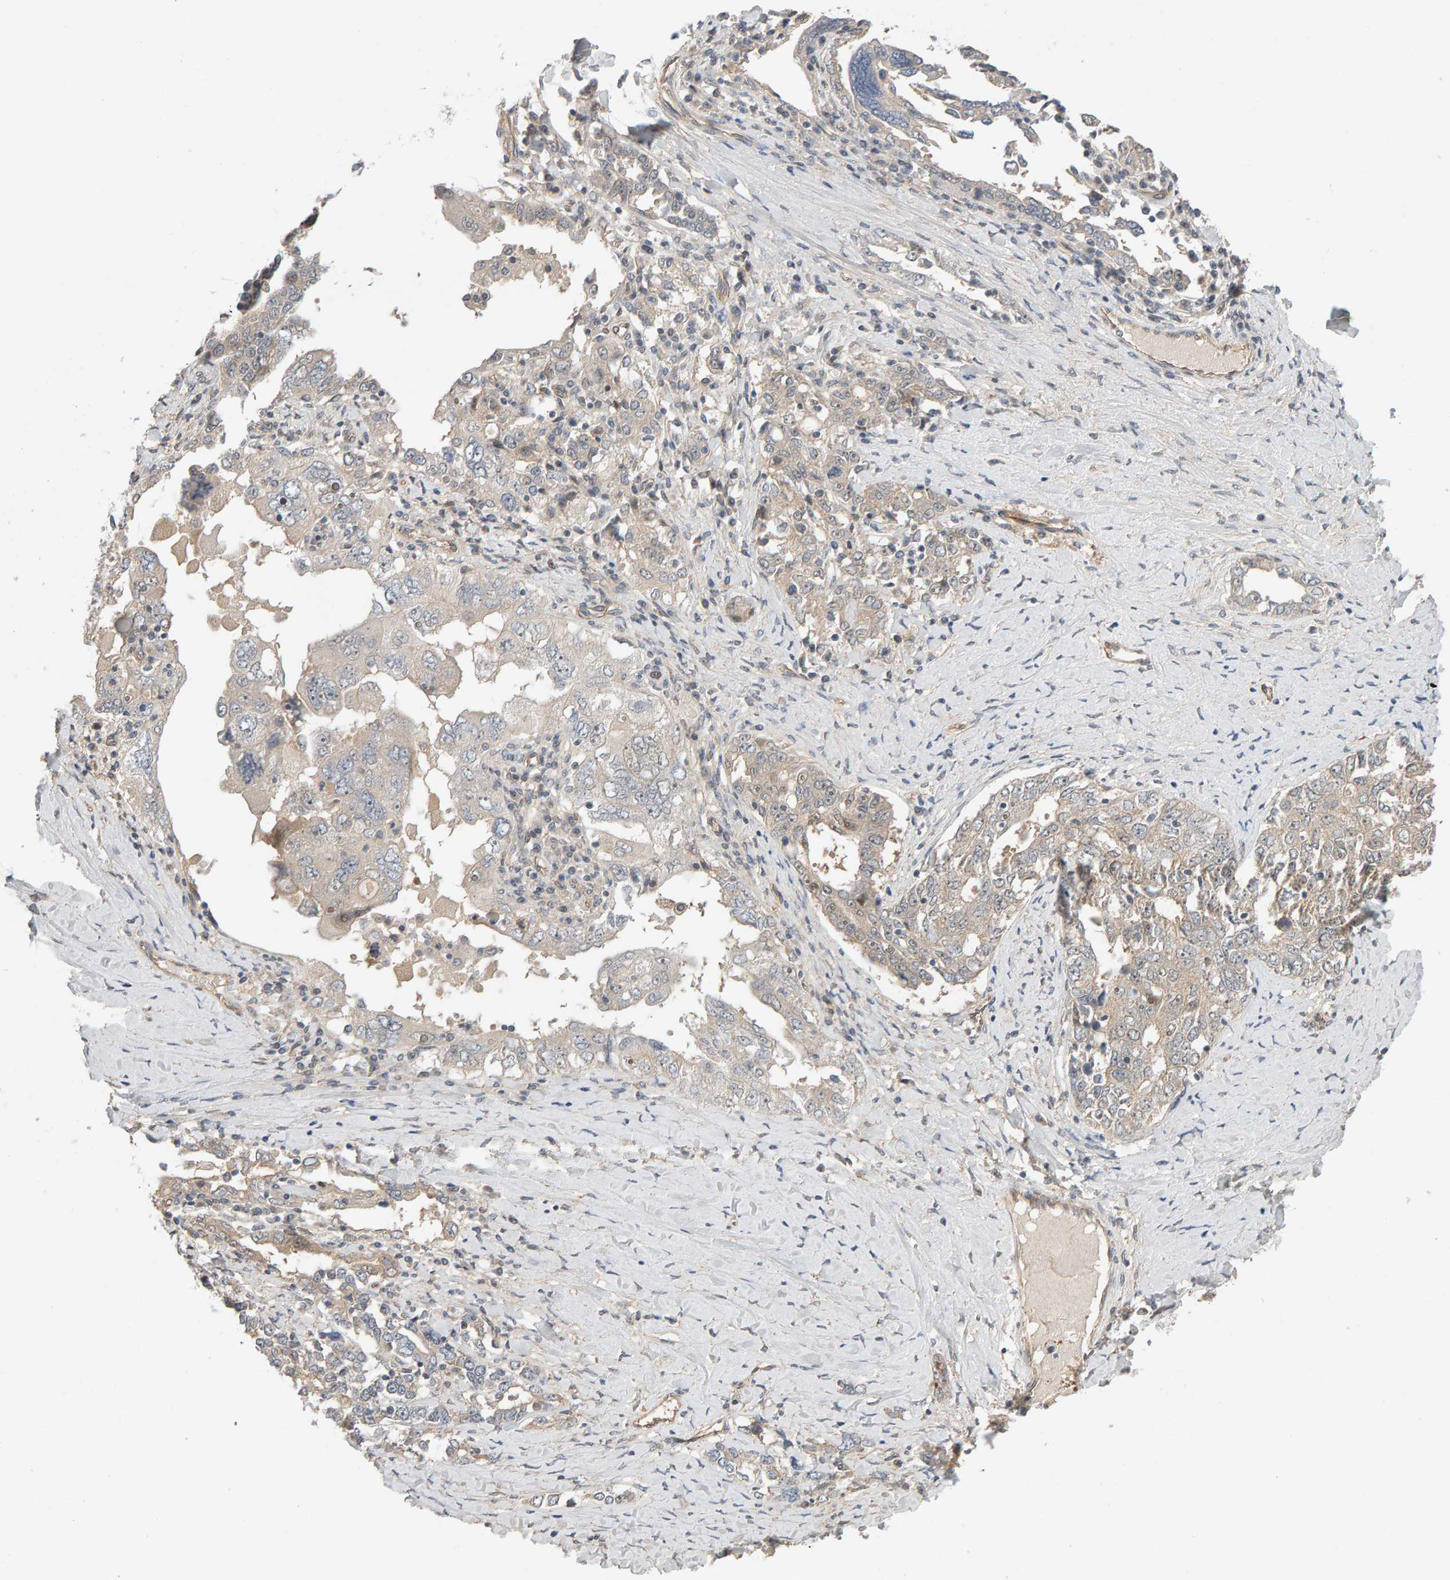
{"staining": {"intensity": "weak", "quantity": "<25%", "location": "cytoplasmic/membranous"}, "tissue": "ovarian cancer", "cell_type": "Tumor cells", "image_type": "cancer", "snomed": [{"axis": "morphology", "description": "Carcinoma, endometroid"}, {"axis": "topography", "description": "Ovary"}], "caption": "An immunohistochemistry (IHC) micrograph of ovarian endometroid carcinoma is shown. There is no staining in tumor cells of ovarian endometroid carcinoma.", "gene": "PPP1R16A", "patient": {"sex": "female", "age": 62}}